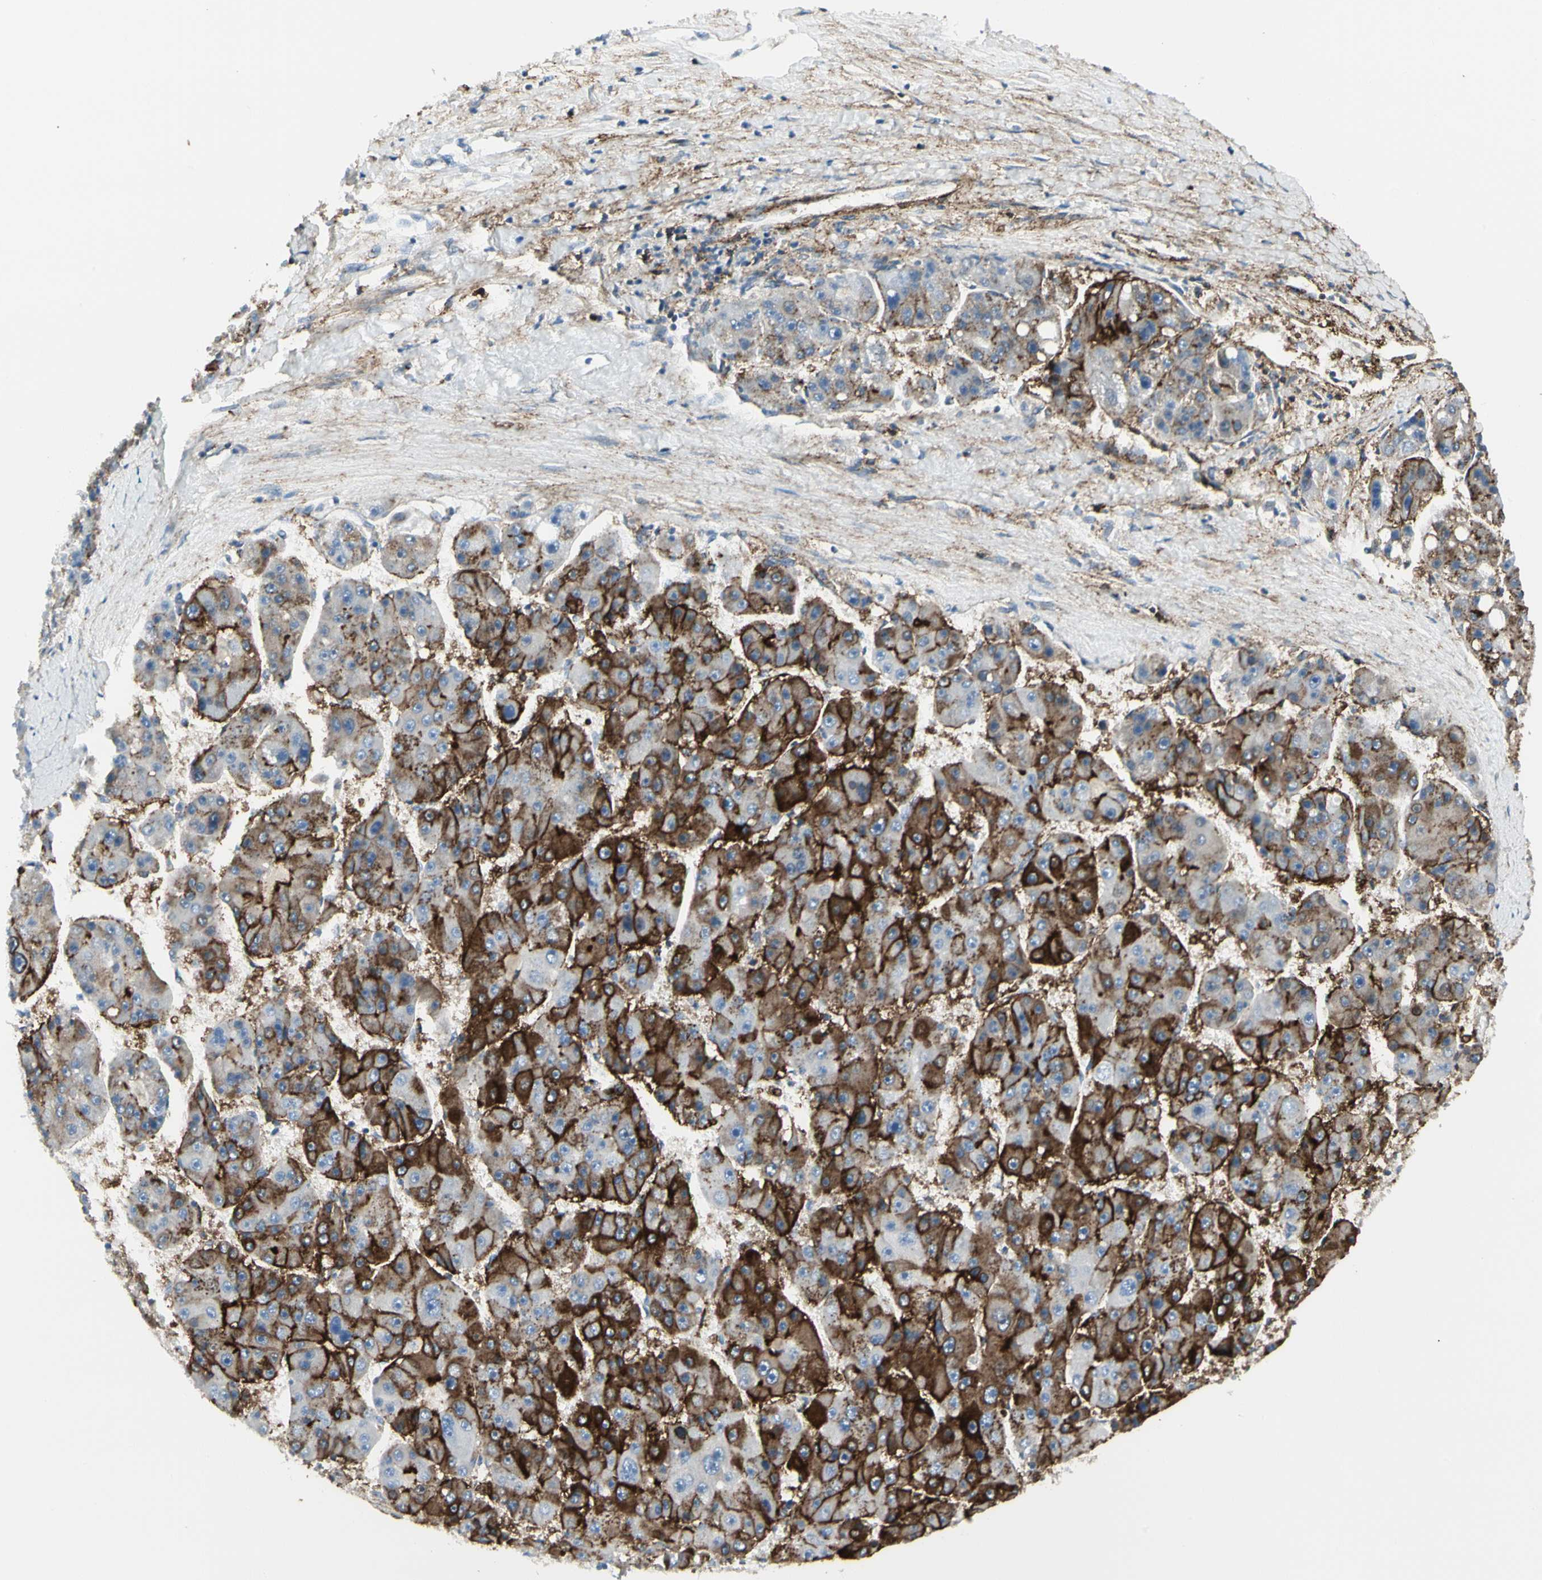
{"staining": {"intensity": "strong", "quantity": "25%-75%", "location": "cytoplasmic/membranous"}, "tissue": "liver cancer", "cell_type": "Tumor cells", "image_type": "cancer", "snomed": [{"axis": "morphology", "description": "Carcinoma, Hepatocellular, NOS"}, {"axis": "topography", "description": "Liver"}], "caption": "The histopathology image demonstrates immunohistochemical staining of liver cancer. There is strong cytoplasmic/membranous staining is seen in approximately 25%-75% of tumor cells.", "gene": "CLEC2B", "patient": {"sex": "female", "age": 61}}